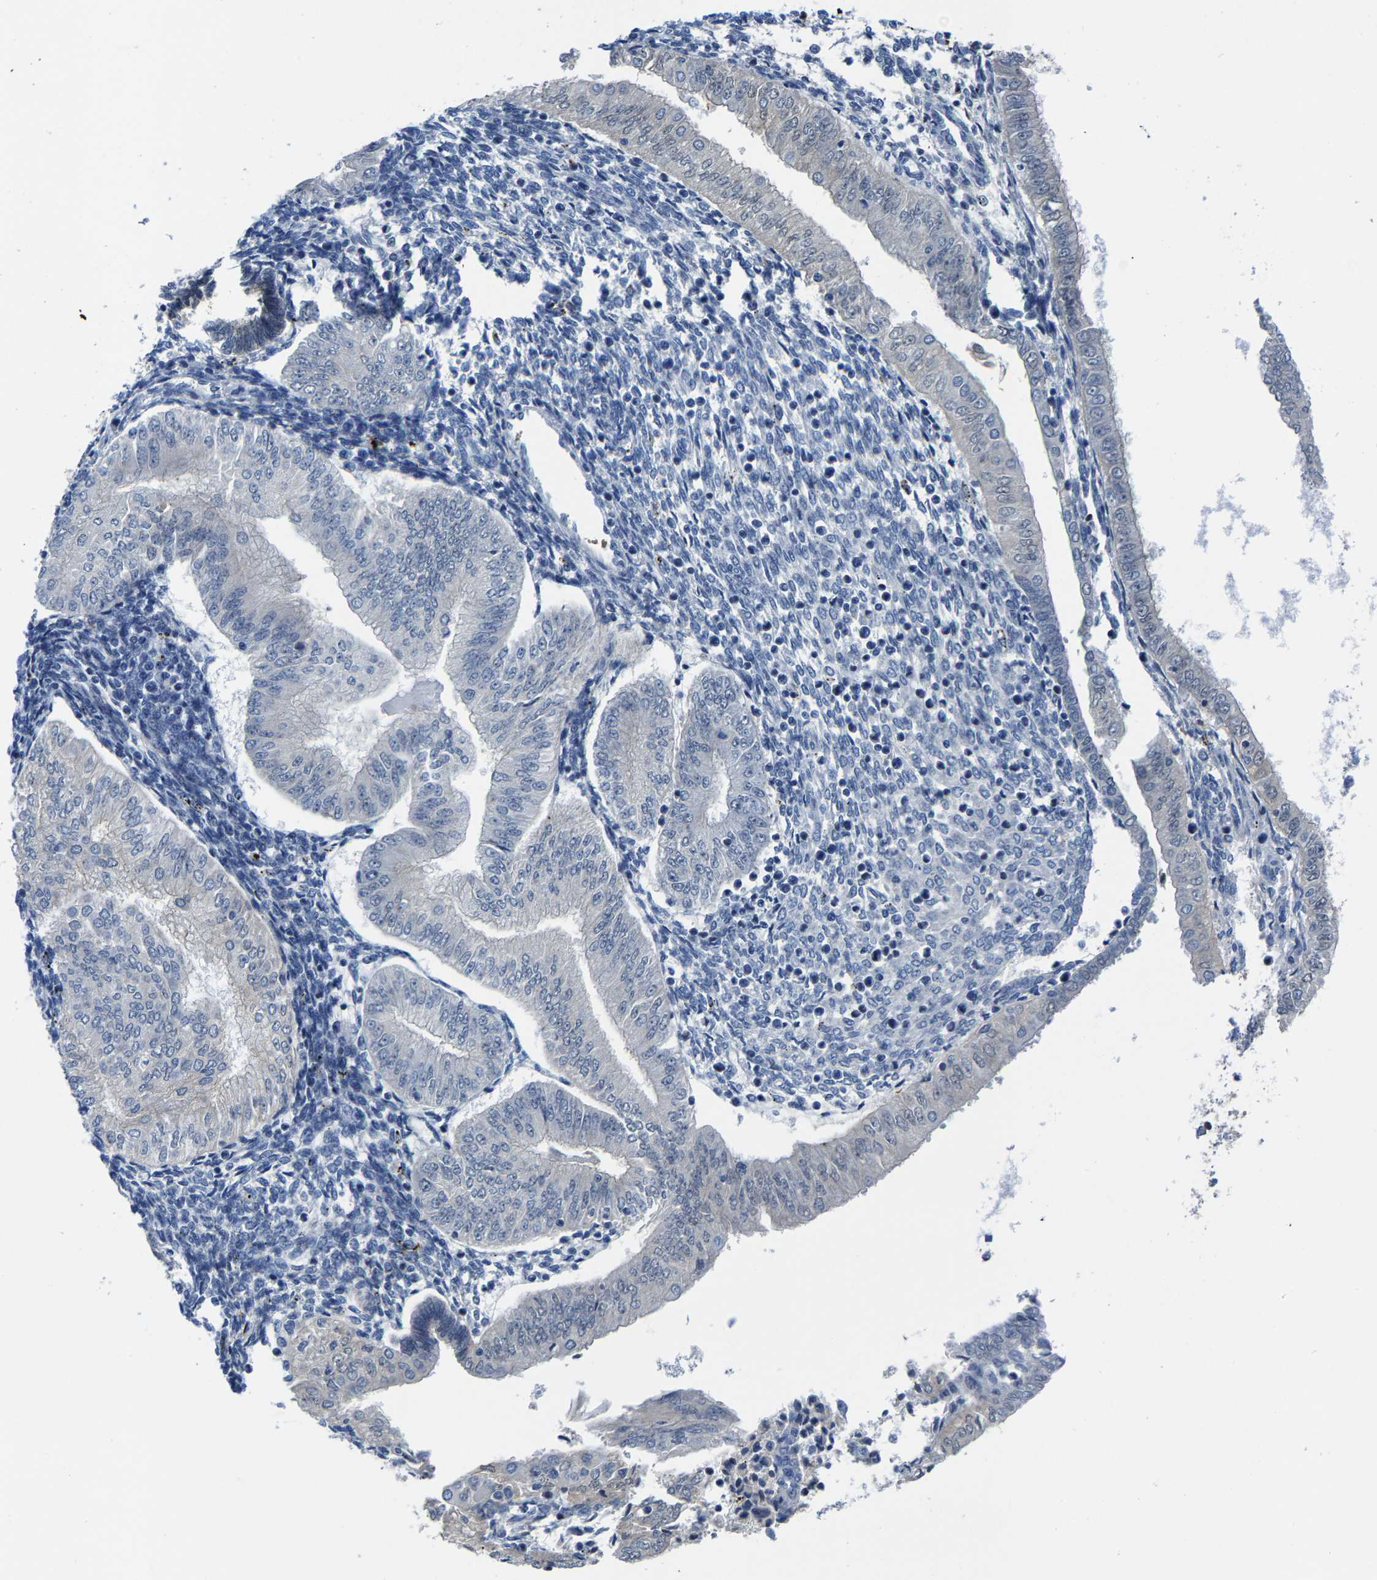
{"staining": {"intensity": "negative", "quantity": "none", "location": "none"}, "tissue": "endometrial cancer", "cell_type": "Tumor cells", "image_type": "cancer", "snomed": [{"axis": "morphology", "description": "Normal tissue, NOS"}, {"axis": "morphology", "description": "Adenocarcinoma, NOS"}, {"axis": "topography", "description": "Endometrium"}], "caption": "Human endometrial cancer stained for a protein using immunohistochemistry reveals no expression in tumor cells.", "gene": "SSH3", "patient": {"sex": "female", "age": 53}}